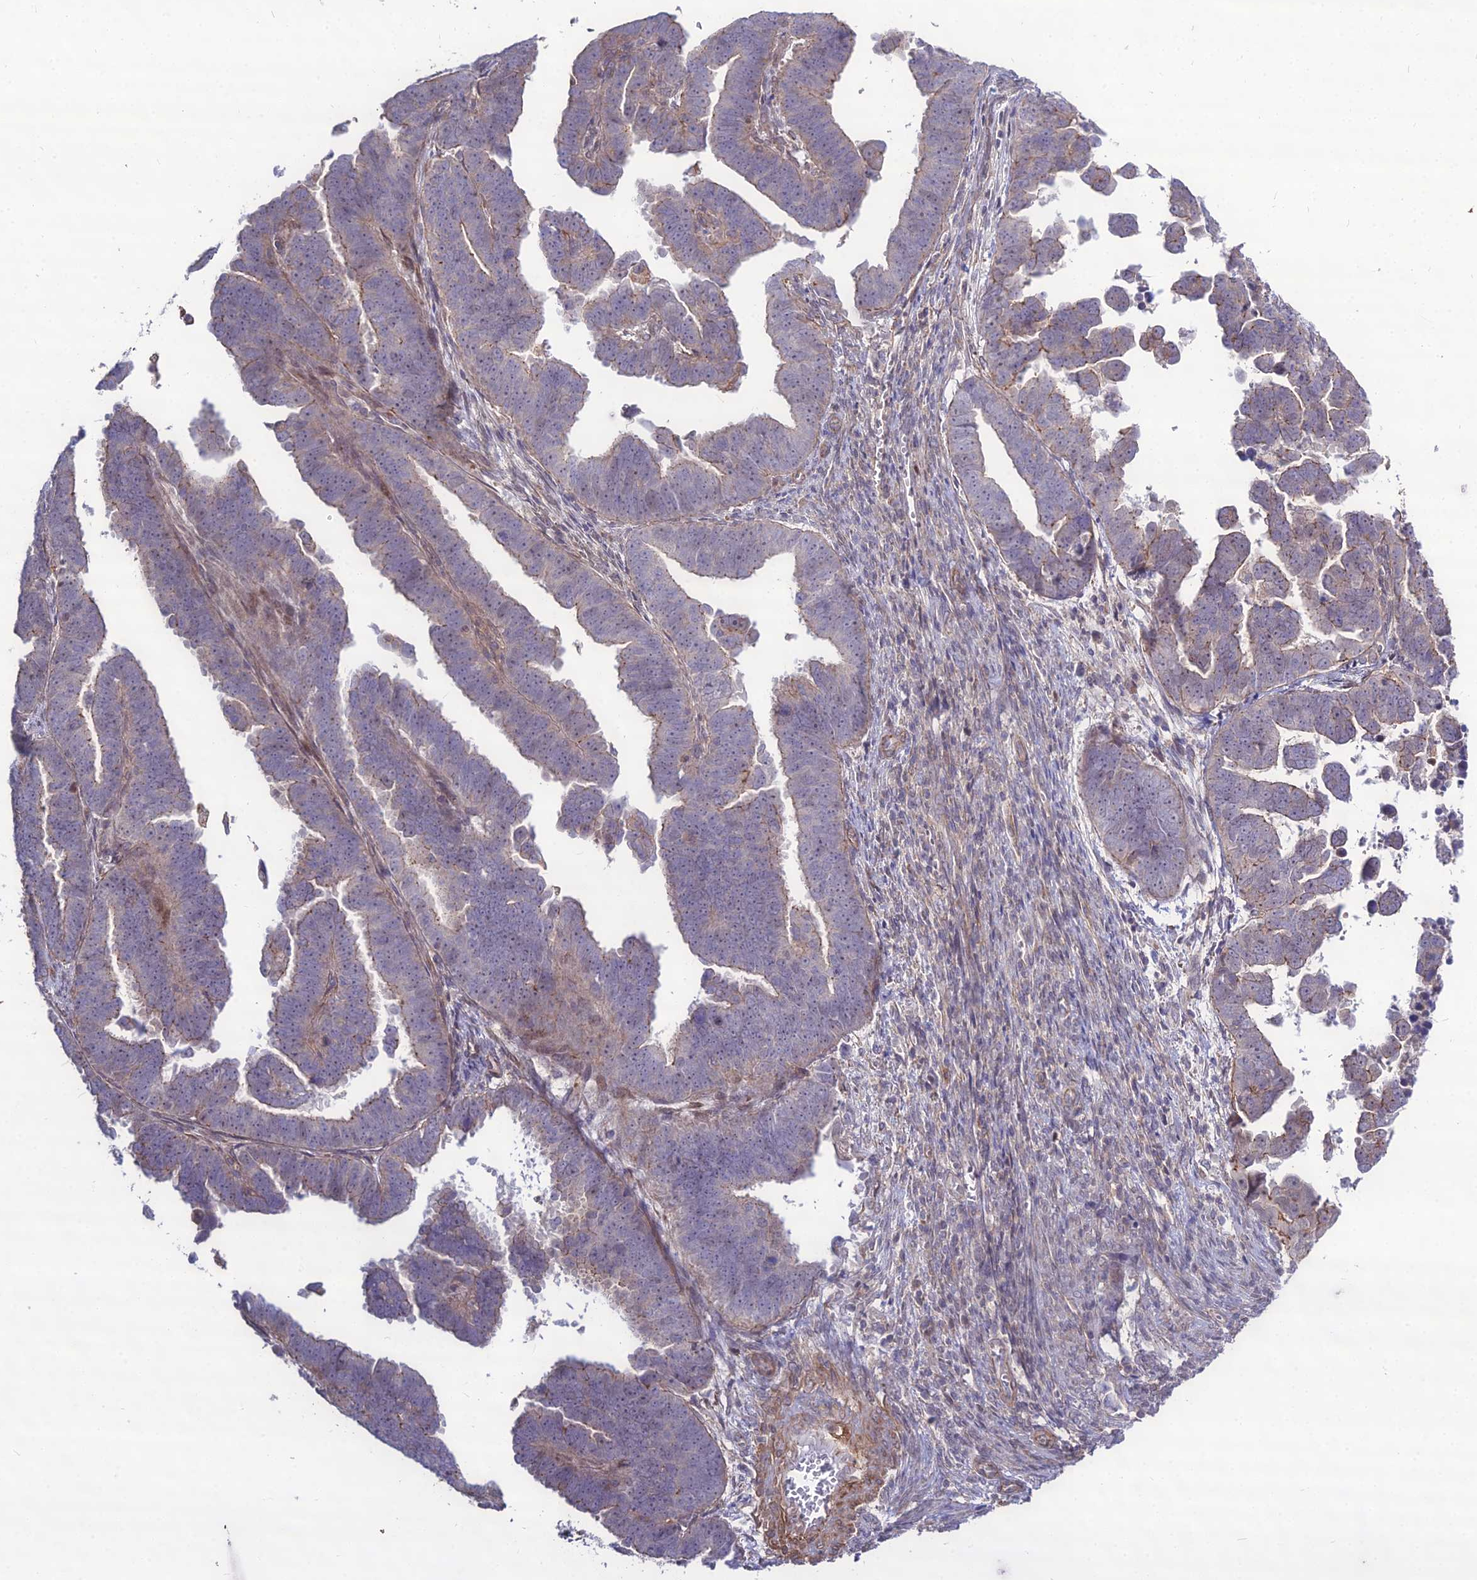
{"staining": {"intensity": "weak", "quantity": "25%-75%", "location": "cytoplasmic/membranous"}, "tissue": "endometrial cancer", "cell_type": "Tumor cells", "image_type": "cancer", "snomed": [{"axis": "morphology", "description": "Adenocarcinoma, NOS"}, {"axis": "topography", "description": "Endometrium"}], "caption": "Immunohistochemistry (IHC) image of neoplastic tissue: endometrial cancer (adenocarcinoma) stained using immunohistochemistry shows low levels of weak protein expression localized specifically in the cytoplasmic/membranous of tumor cells, appearing as a cytoplasmic/membranous brown color.", "gene": "TSPYL2", "patient": {"sex": "female", "age": 75}}